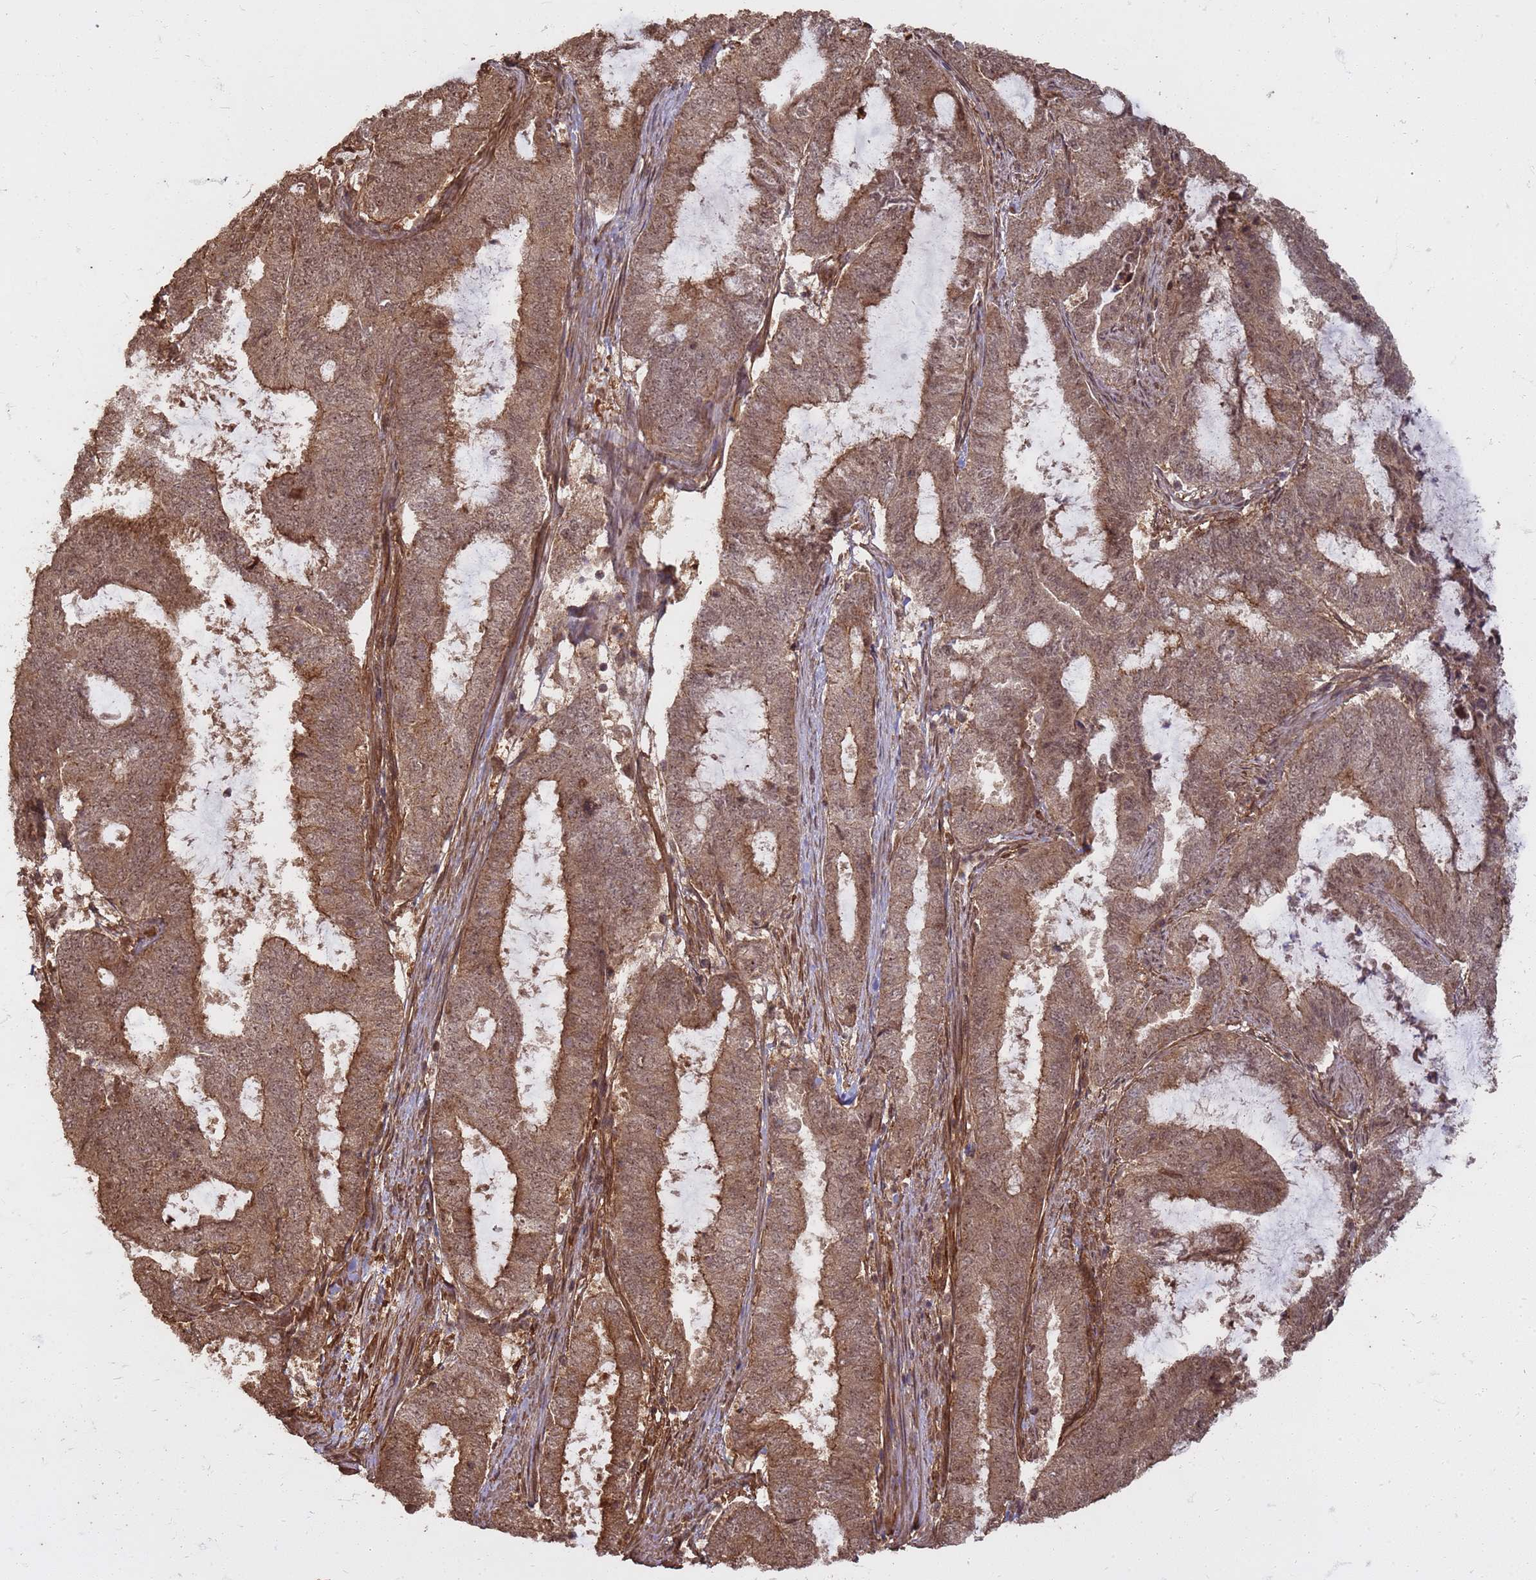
{"staining": {"intensity": "moderate", "quantity": ">75%", "location": "cytoplasmic/membranous,nuclear"}, "tissue": "endometrial cancer", "cell_type": "Tumor cells", "image_type": "cancer", "snomed": [{"axis": "morphology", "description": "Adenocarcinoma, NOS"}, {"axis": "topography", "description": "Endometrium"}], "caption": "Immunohistochemical staining of human endometrial adenocarcinoma reveals medium levels of moderate cytoplasmic/membranous and nuclear staining in about >75% of tumor cells.", "gene": "KIF26A", "patient": {"sex": "female", "age": 51}}